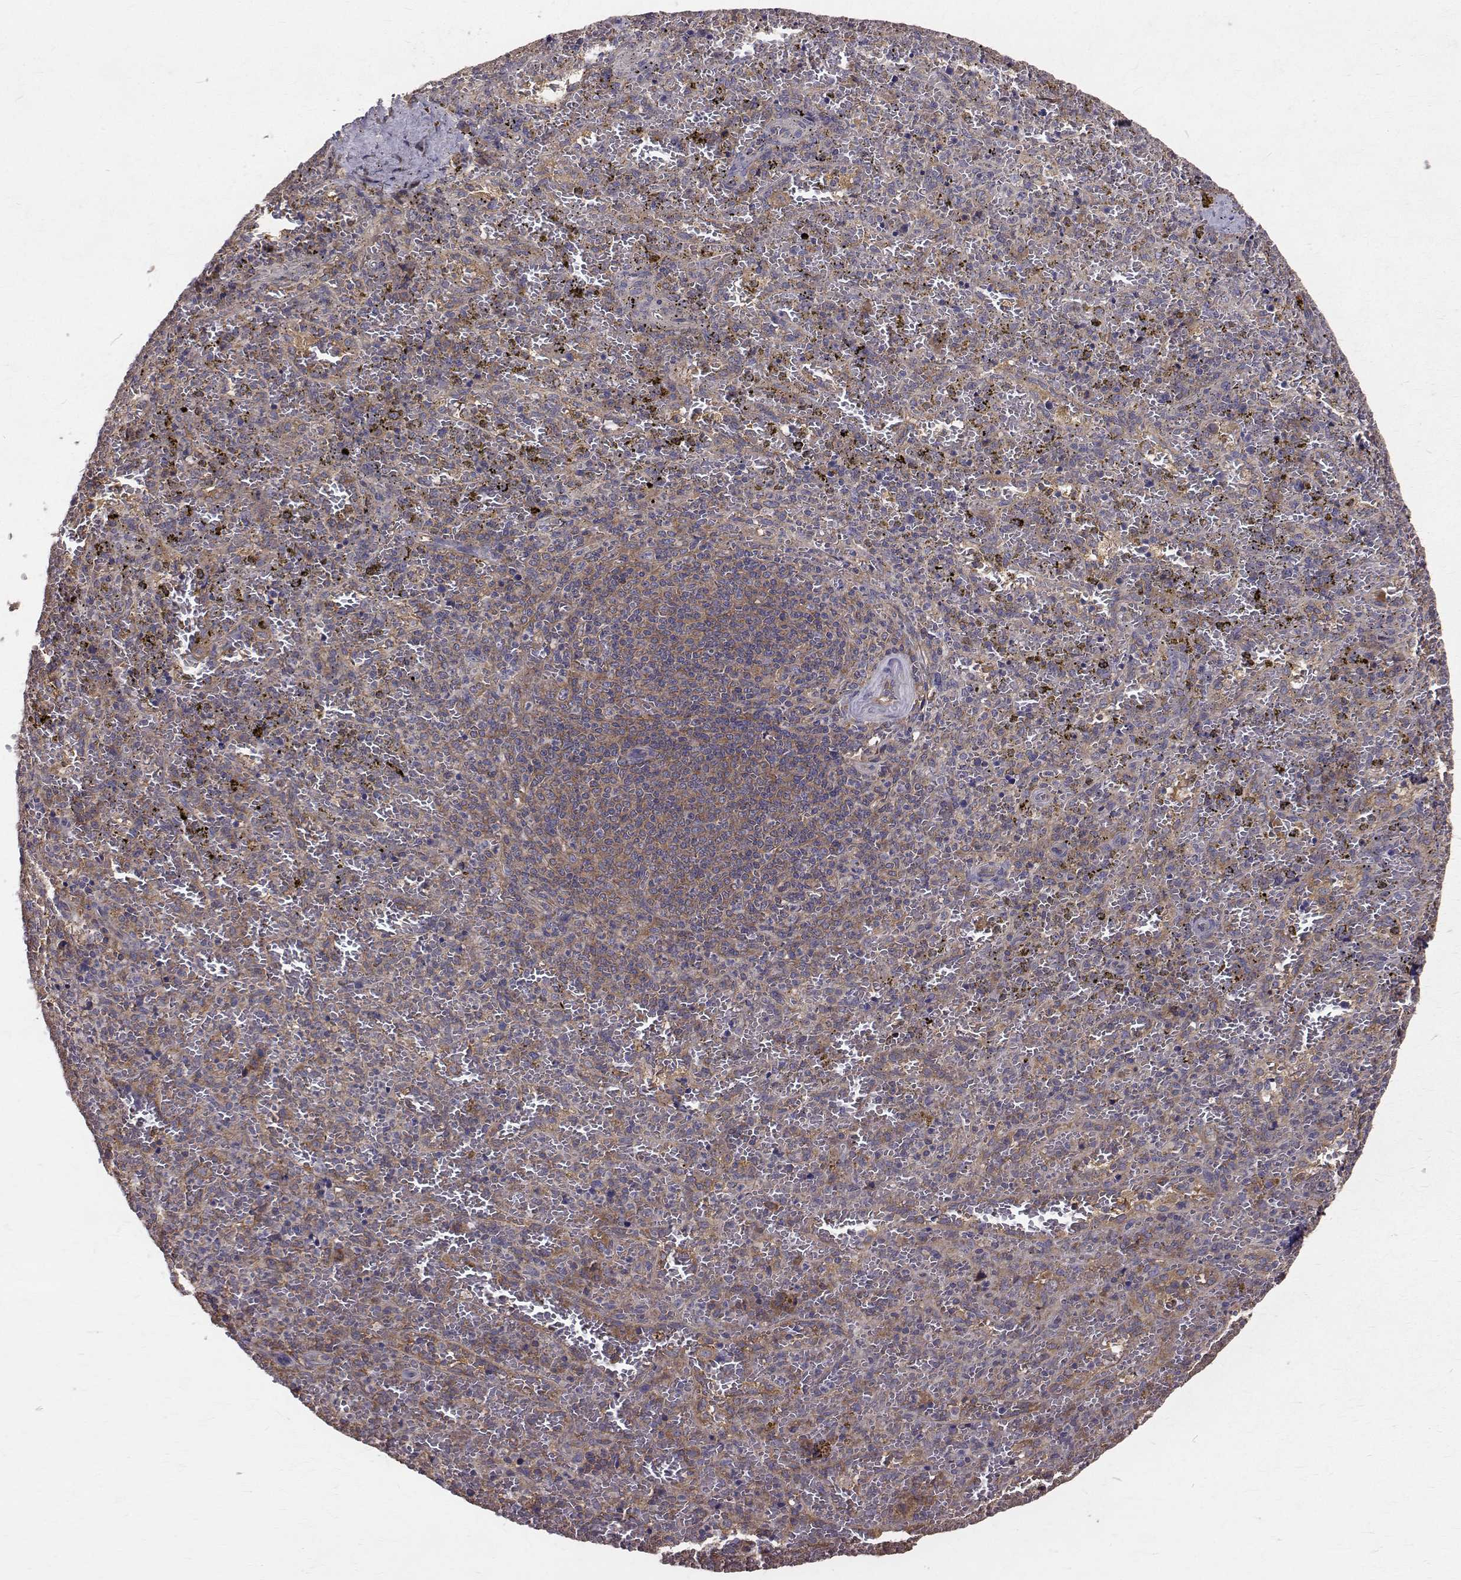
{"staining": {"intensity": "weak", "quantity": "<25%", "location": "cytoplasmic/membranous"}, "tissue": "spleen", "cell_type": "Cells in red pulp", "image_type": "normal", "snomed": [{"axis": "morphology", "description": "Normal tissue, NOS"}, {"axis": "topography", "description": "Spleen"}], "caption": "High magnification brightfield microscopy of benign spleen stained with DAB (brown) and counterstained with hematoxylin (blue): cells in red pulp show no significant positivity. Nuclei are stained in blue.", "gene": "FARSB", "patient": {"sex": "female", "age": 50}}